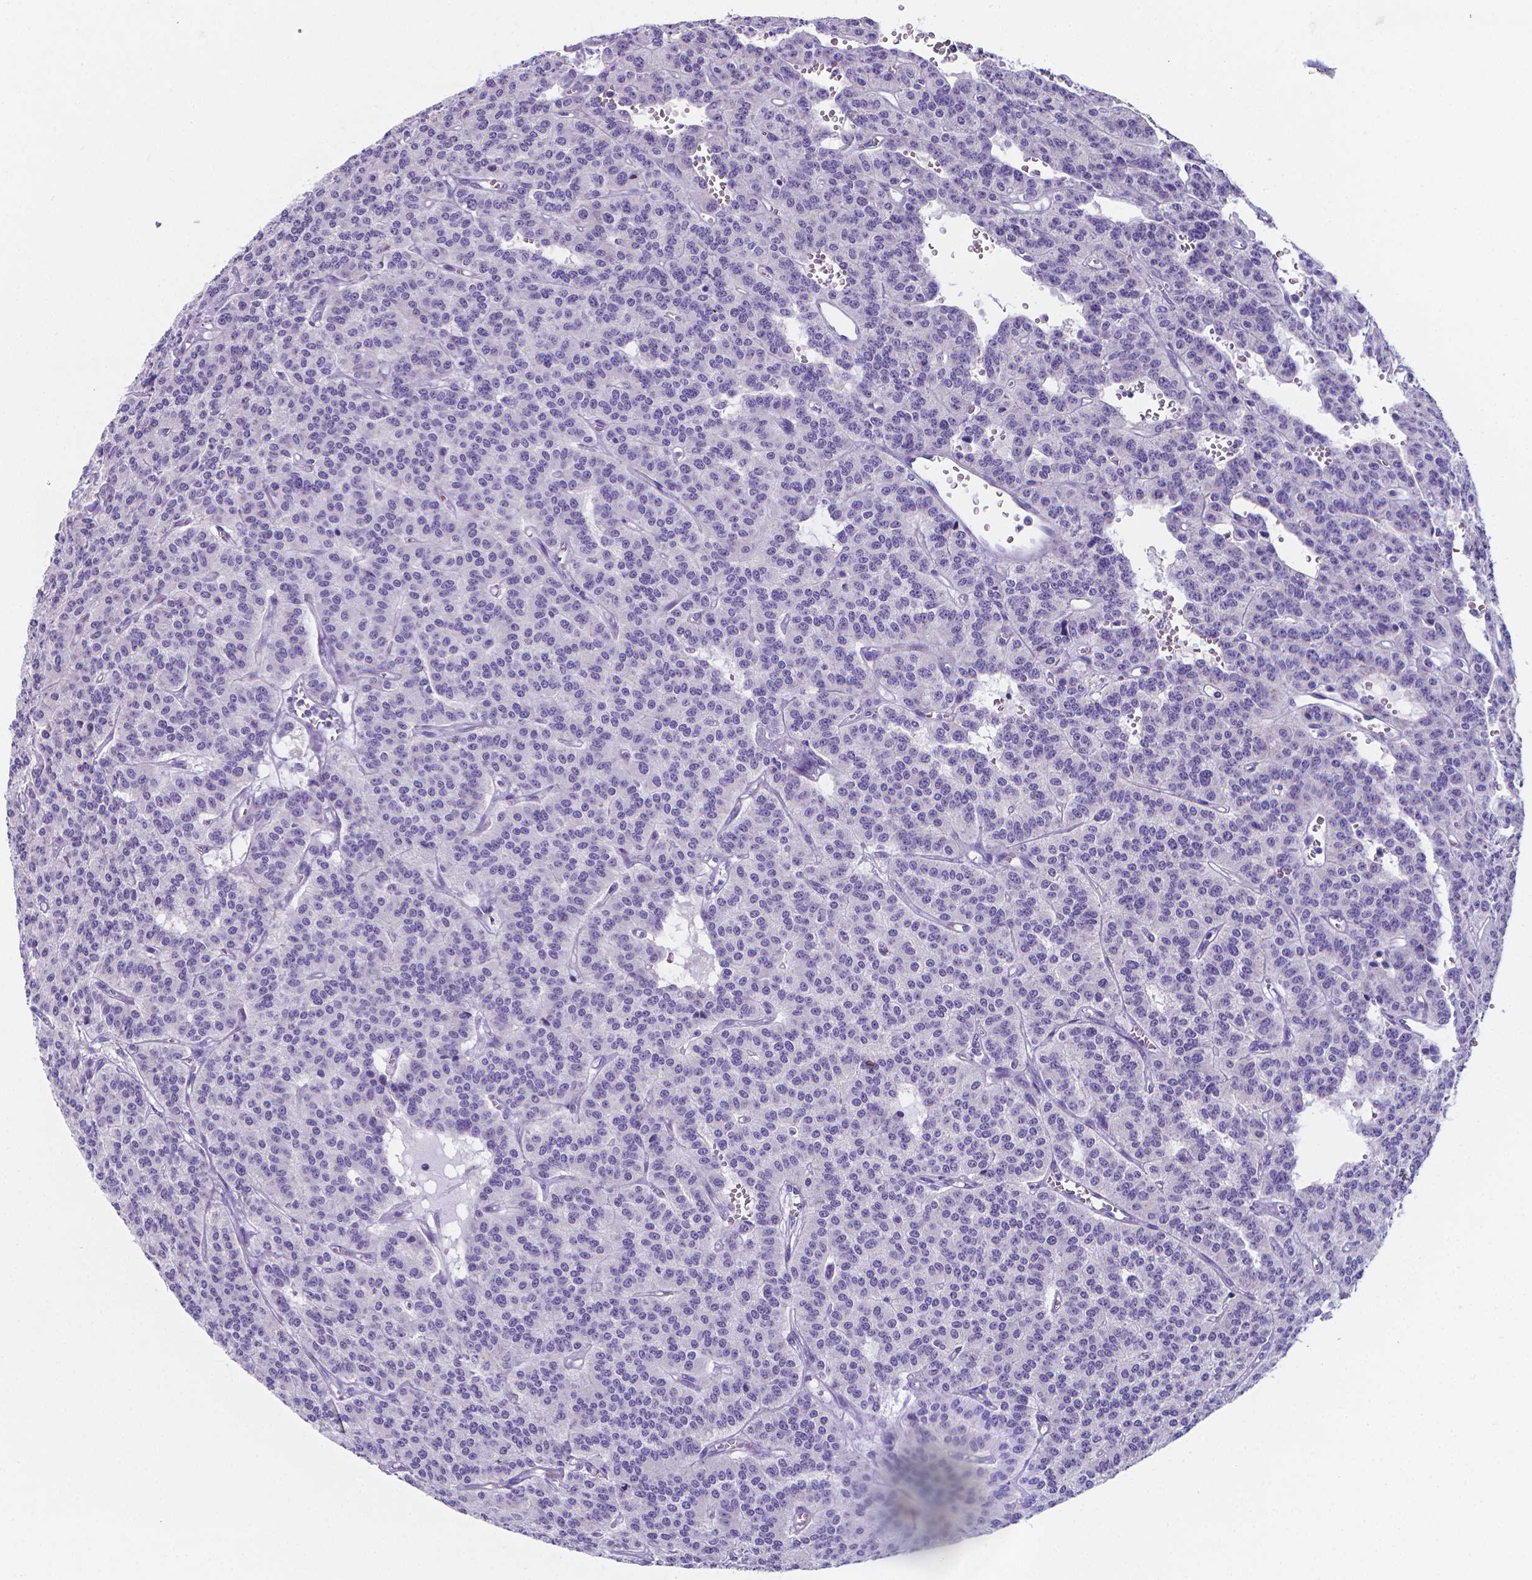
{"staining": {"intensity": "negative", "quantity": "none", "location": "none"}, "tissue": "carcinoid", "cell_type": "Tumor cells", "image_type": "cancer", "snomed": [{"axis": "morphology", "description": "Carcinoid, malignant, NOS"}, {"axis": "topography", "description": "Lung"}], "caption": "Tumor cells show no significant protein expression in carcinoid (malignant).", "gene": "LRRC73", "patient": {"sex": "female", "age": 71}}